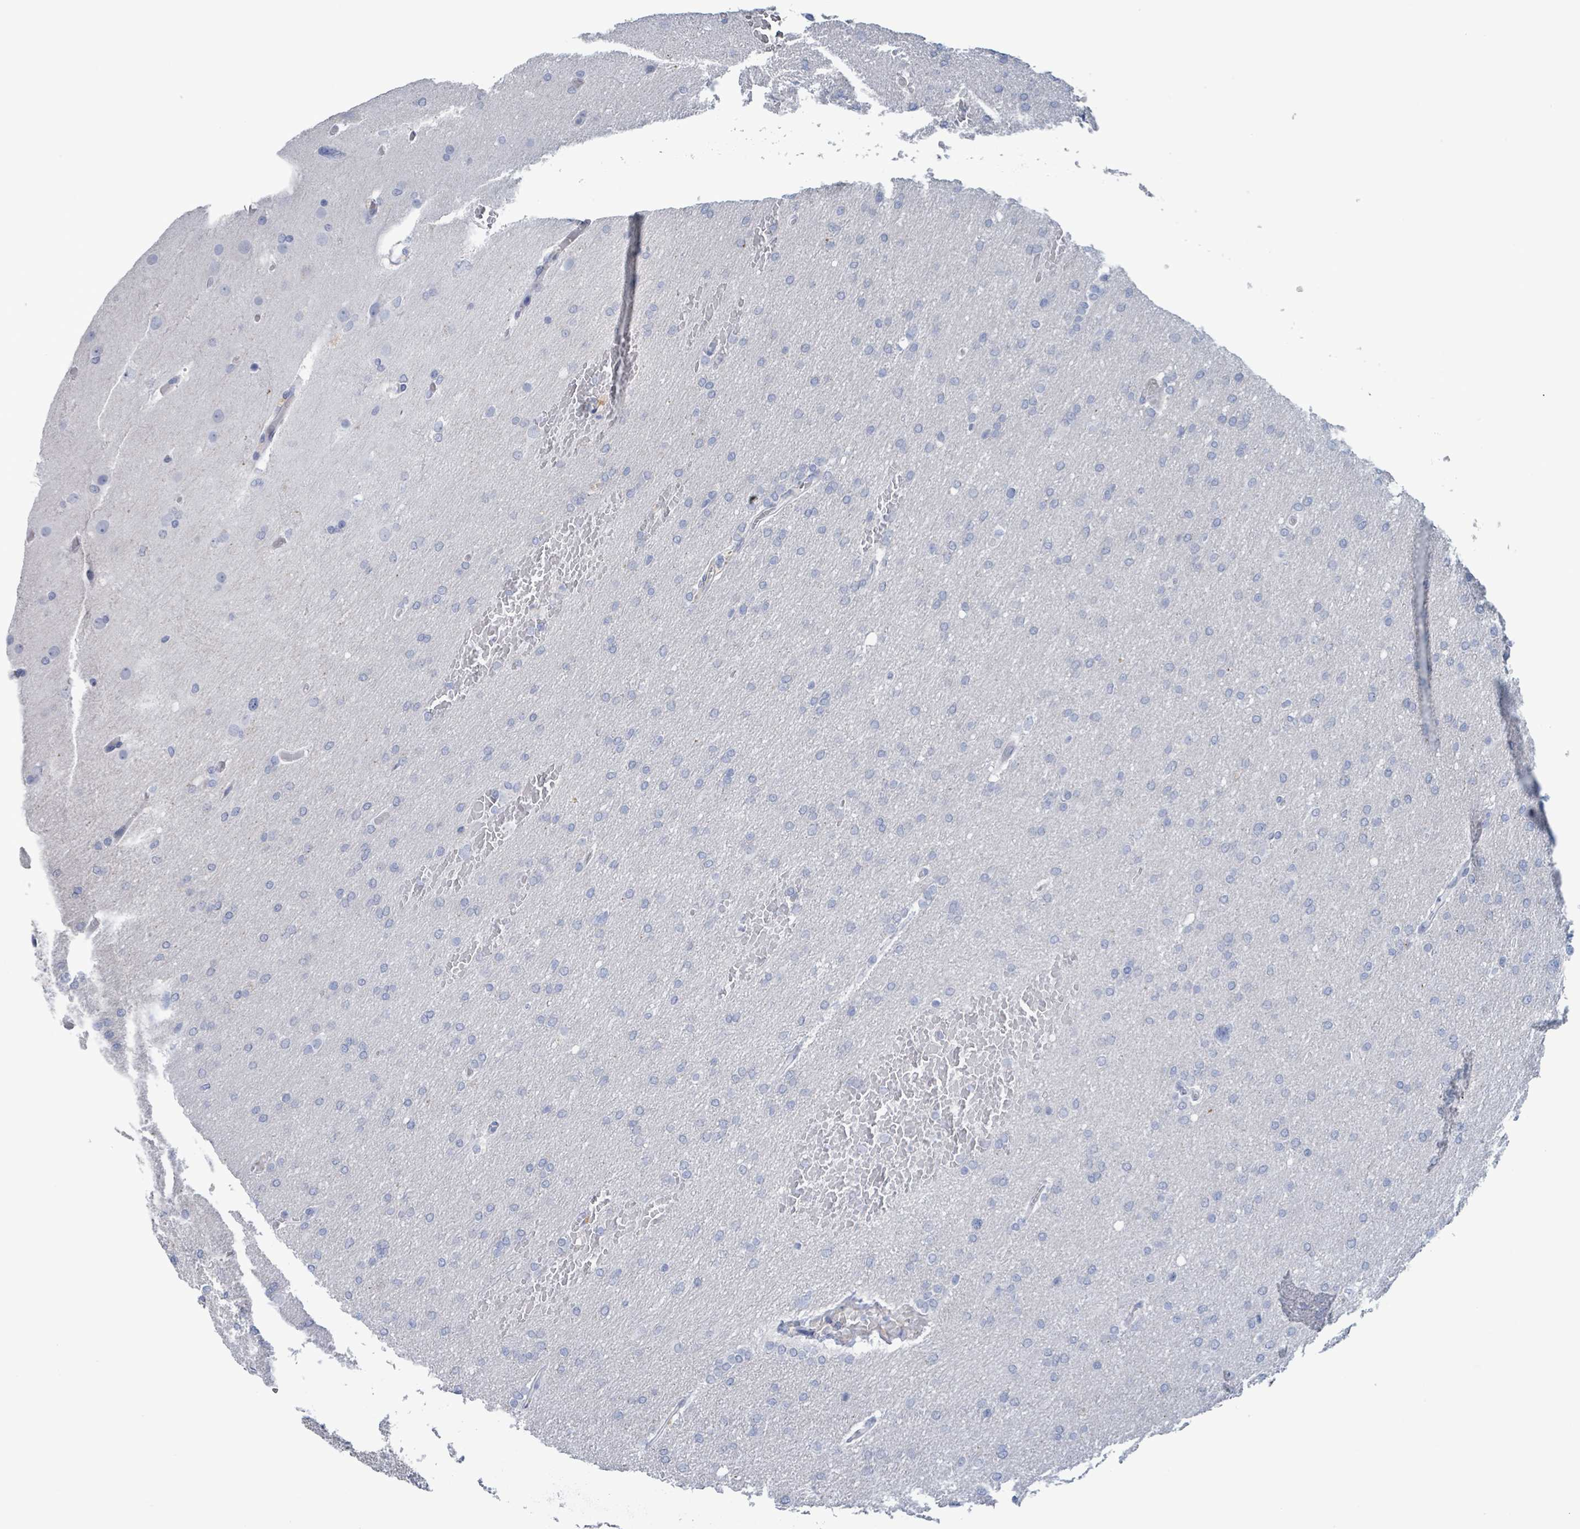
{"staining": {"intensity": "negative", "quantity": "none", "location": "none"}, "tissue": "glioma", "cell_type": "Tumor cells", "image_type": "cancer", "snomed": [{"axis": "morphology", "description": "Glioma, malignant, High grade"}, {"axis": "topography", "description": "Cerebral cortex"}], "caption": "This is an immunohistochemistry (IHC) micrograph of high-grade glioma (malignant). There is no positivity in tumor cells.", "gene": "PKLR", "patient": {"sex": "female", "age": 36}}